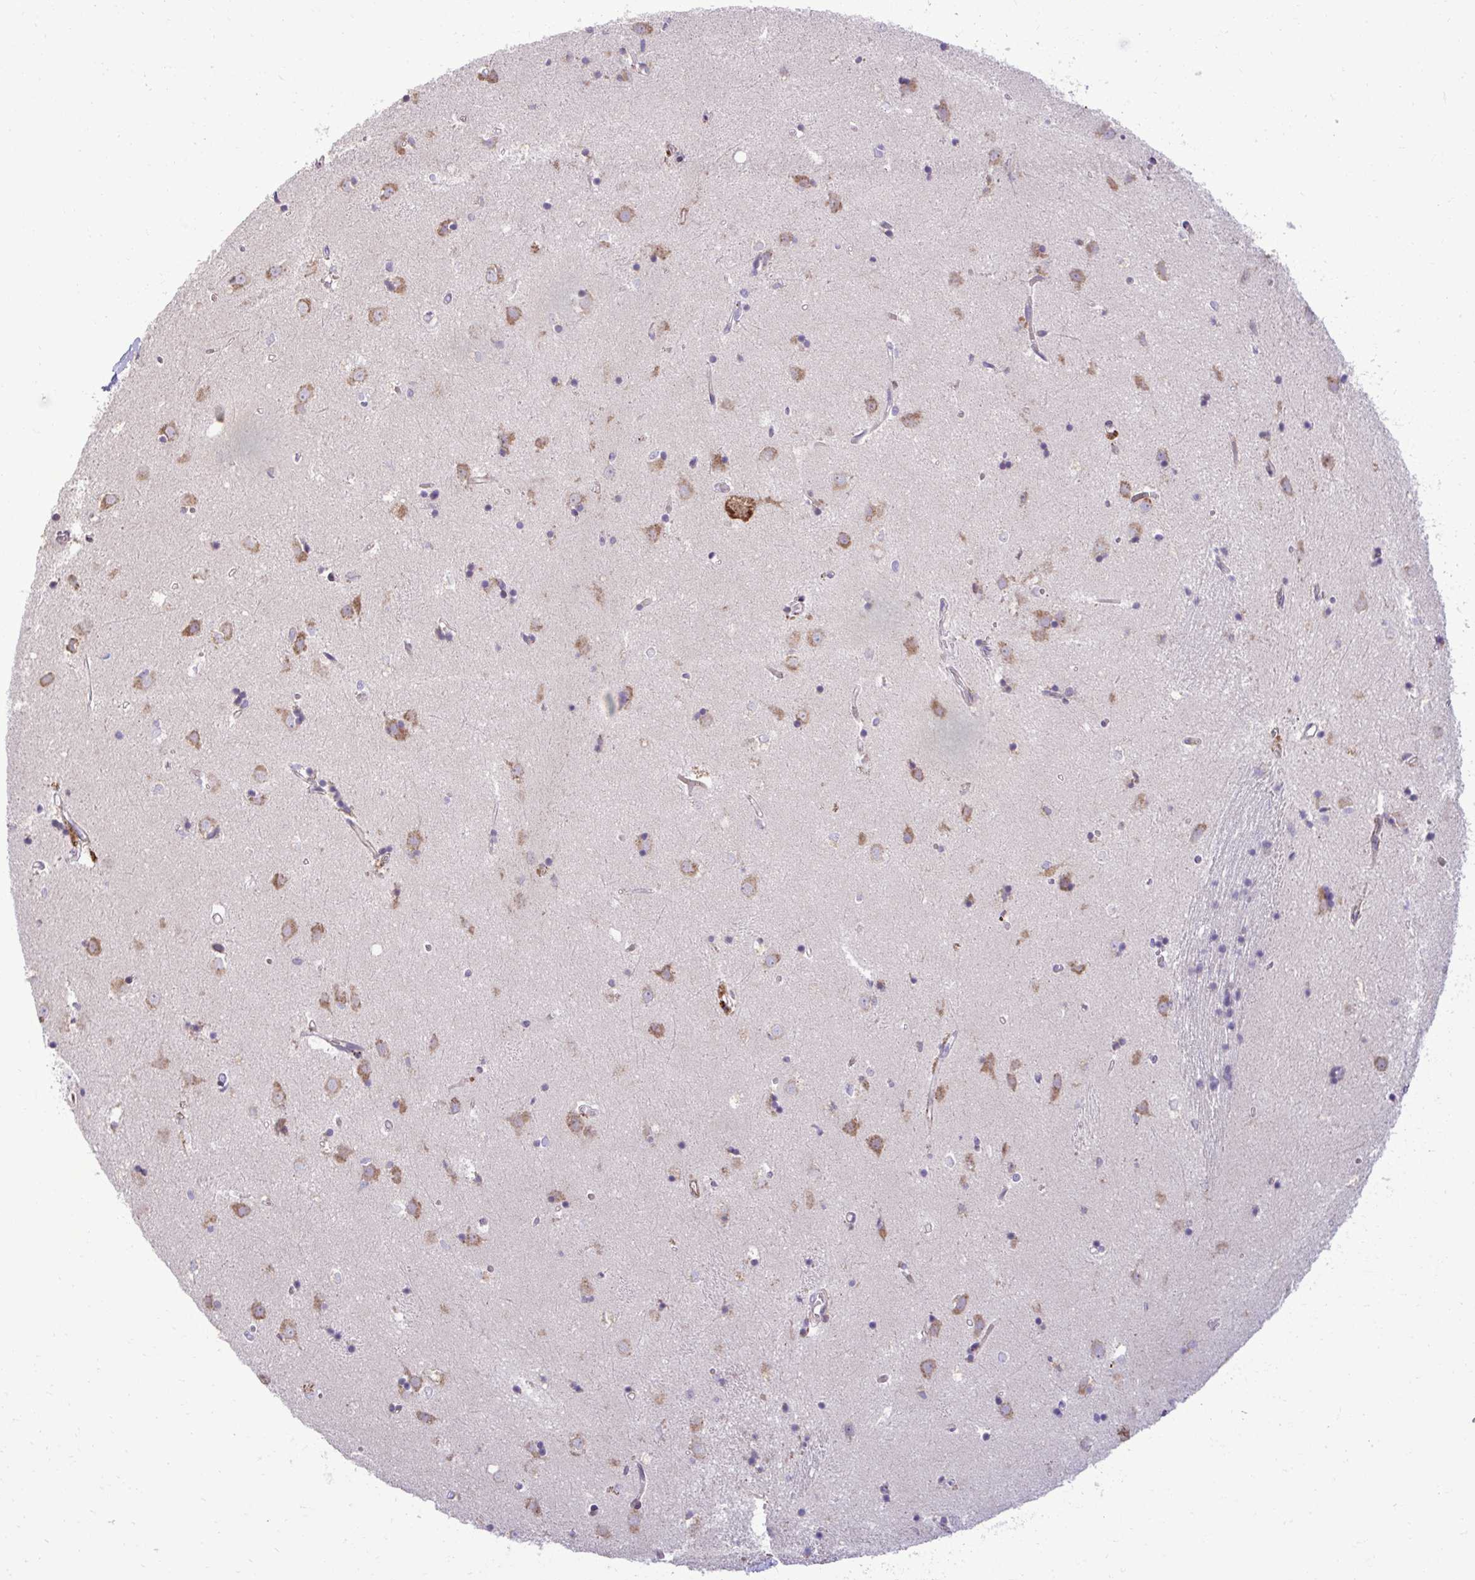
{"staining": {"intensity": "negative", "quantity": "none", "location": "none"}, "tissue": "caudate", "cell_type": "Glial cells", "image_type": "normal", "snomed": [{"axis": "morphology", "description": "Normal tissue, NOS"}, {"axis": "topography", "description": "Lateral ventricle wall"}], "caption": "The photomicrograph shows no significant positivity in glial cells of caudate. (DAB IHC, high magnification).", "gene": "LIMS1", "patient": {"sex": "male", "age": 54}}